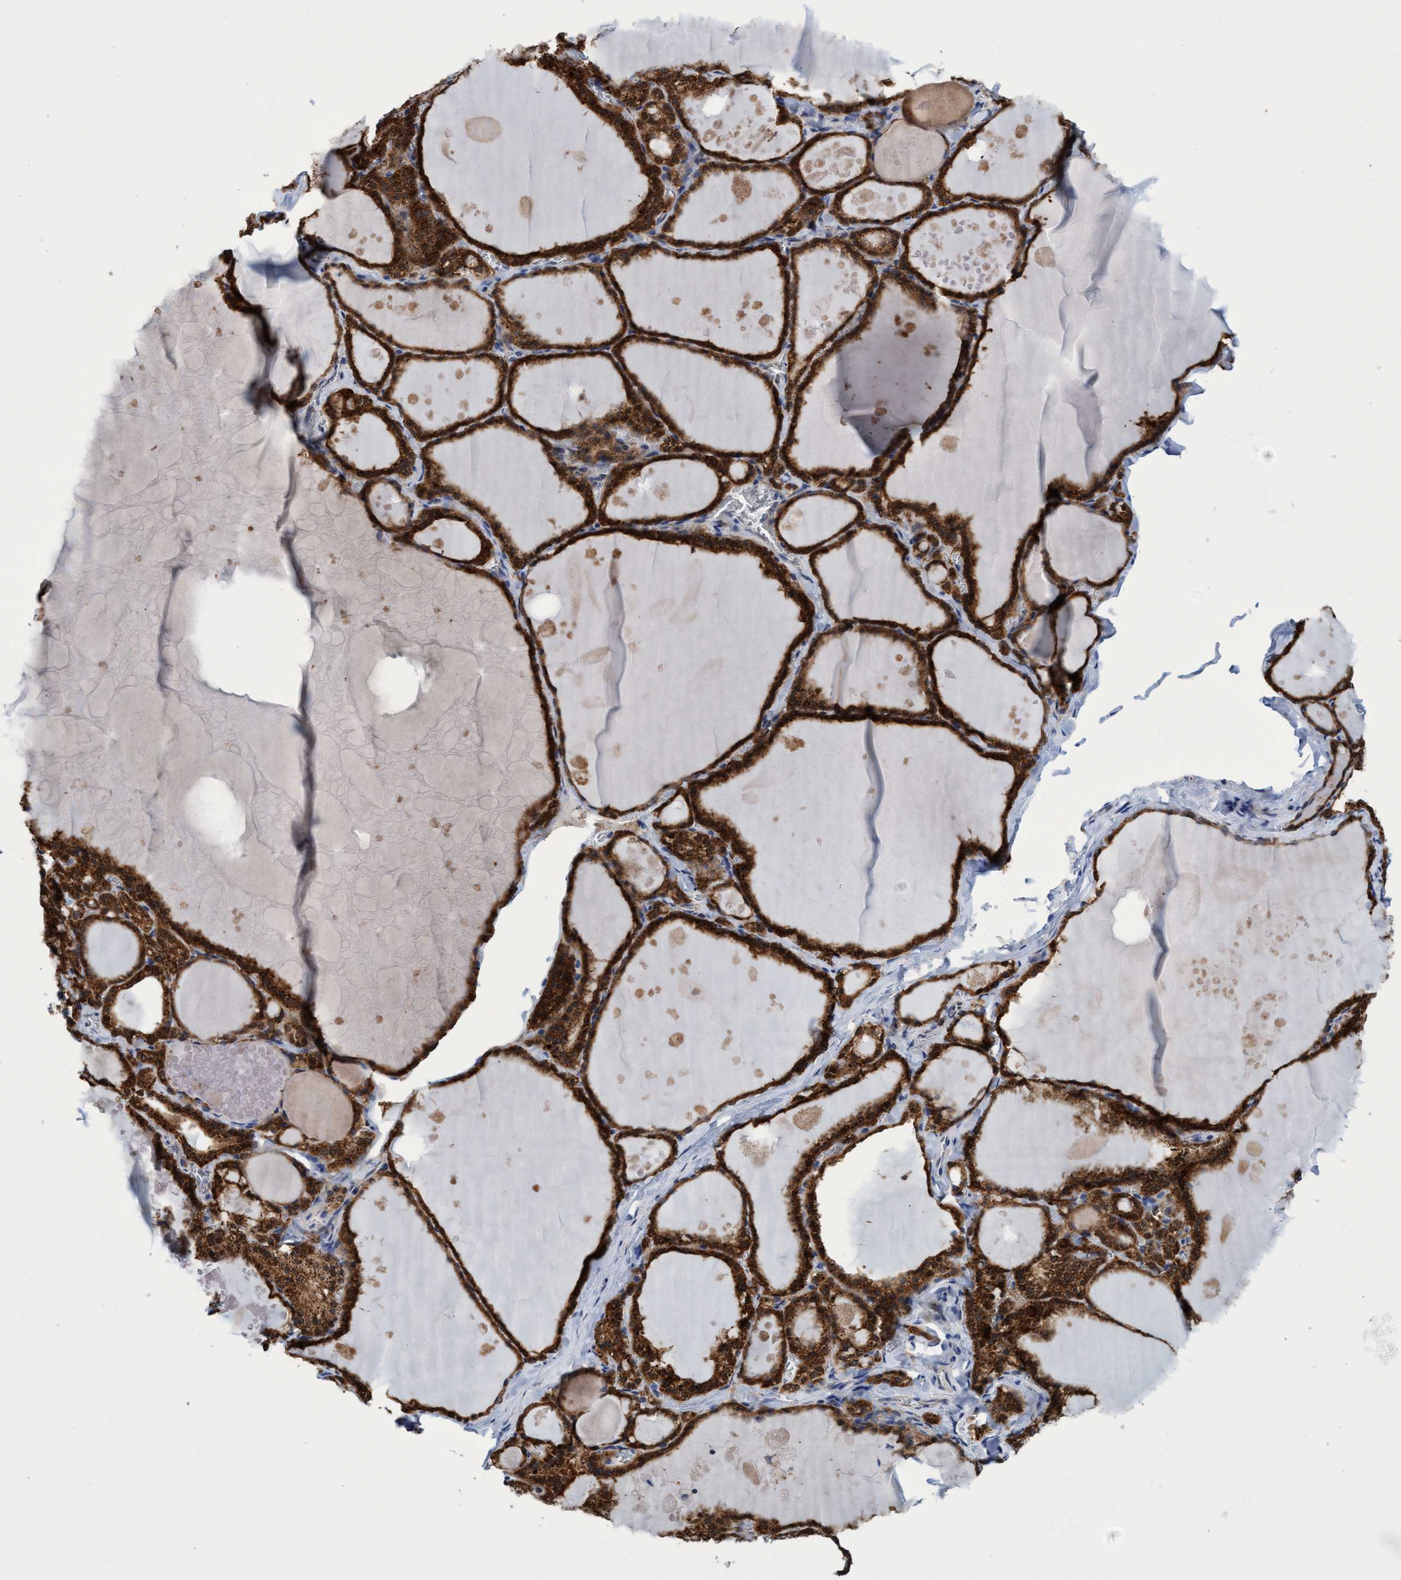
{"staining": {"intensity": "strong", "quantity": ">75%", "location": "cytoplasmic/membranous"}, "tissue": "thyroid gland", "cell_type": "Glandular cells", "image_type": "normal", "snomed": [{"axis": "morphology", "description": "Normal tissue, NOS"}, {"axis": "topography", "description": "Thyroid gland"}], "caption": "Approximately >75% of glandular cells in normal human thyroid gland display strong cytoplasmic/membranous protein staining as visualized by brown immunohistochemical staining.", "gene": "CRYZ", "patient": {"sex": "male", "age": 56}}